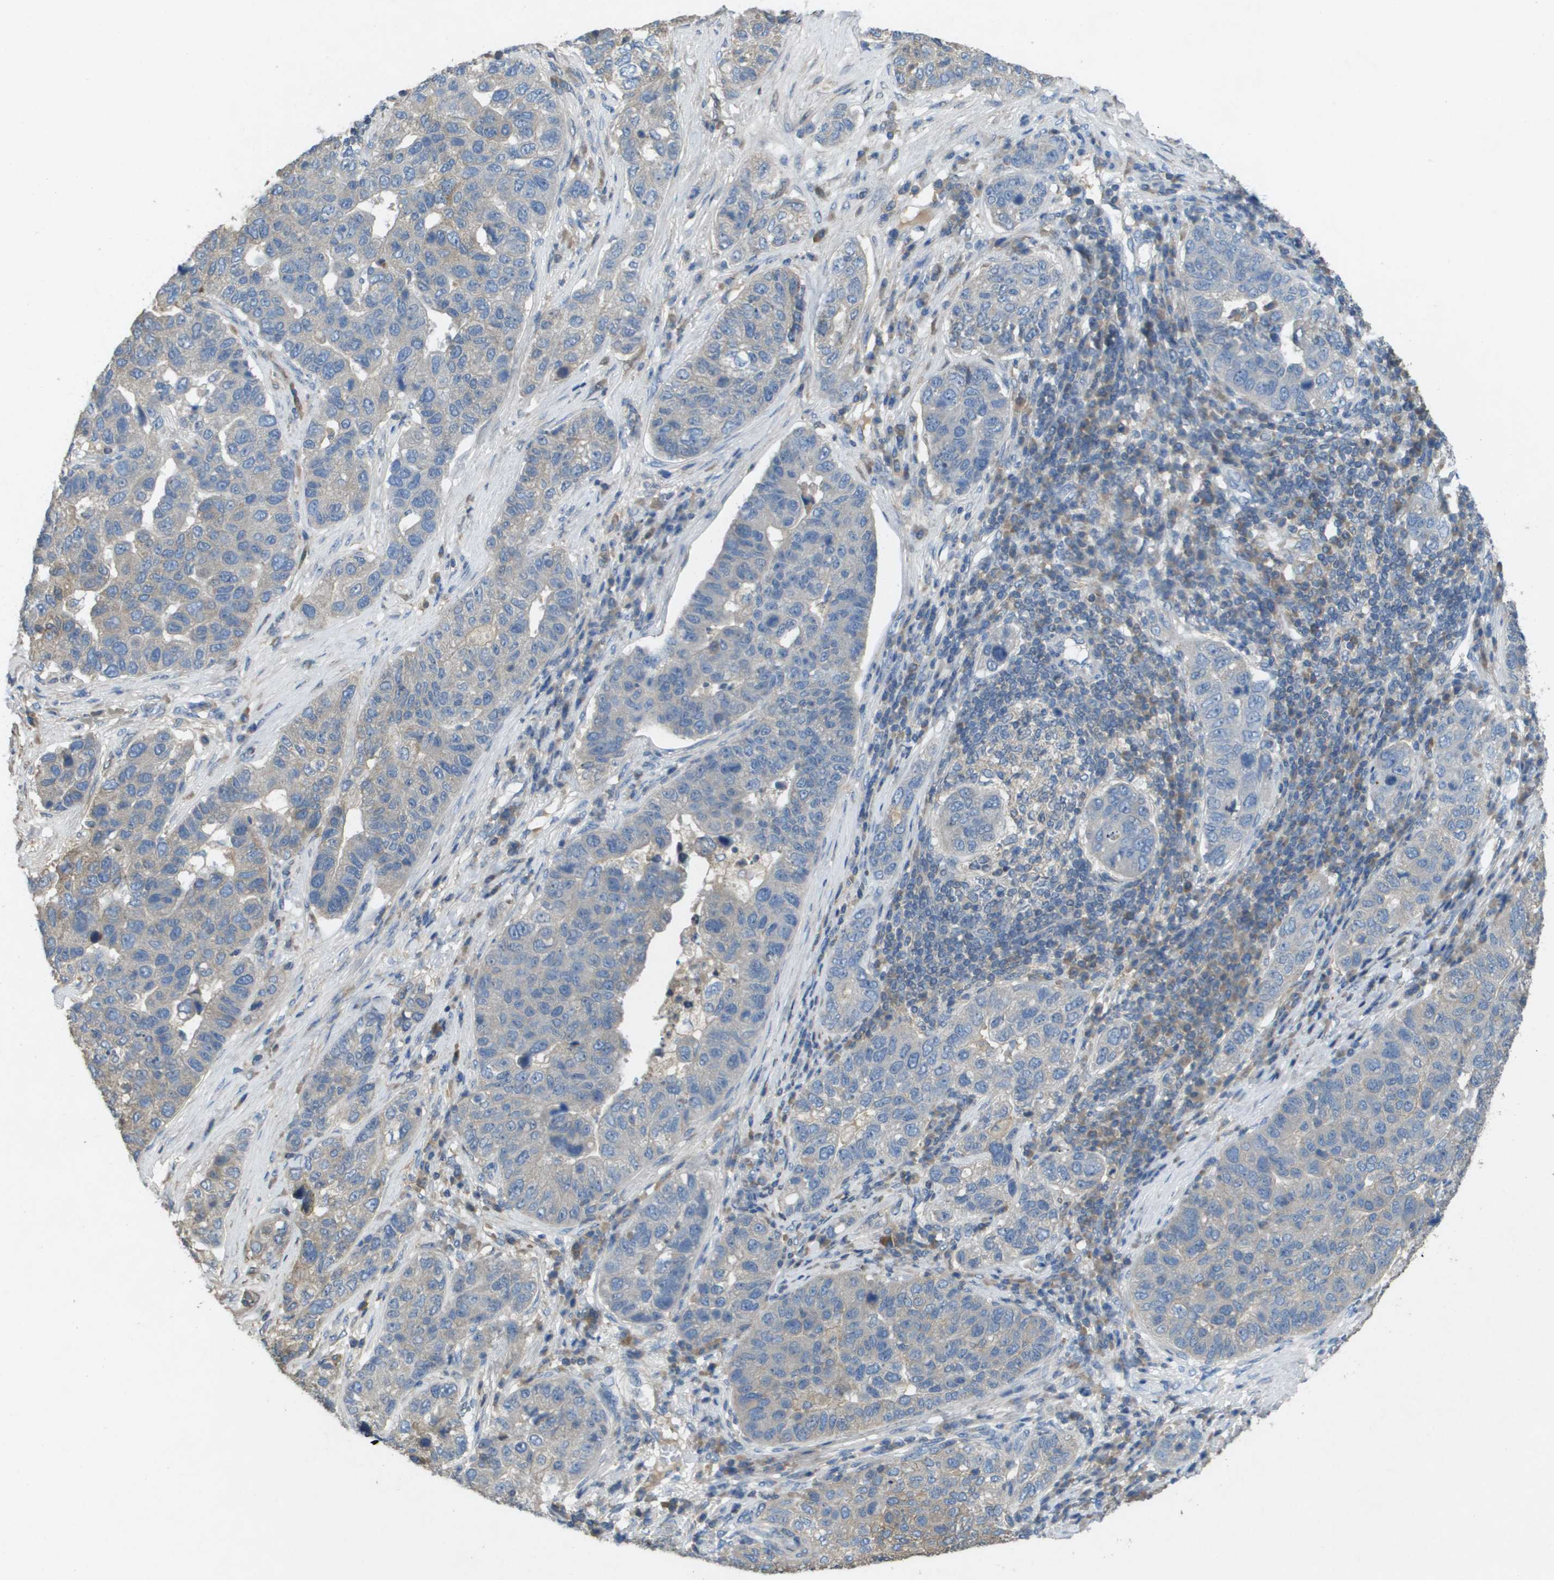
{"staining": {"intensity": "negative", "quantity": "none", "location": "none"}, "tissue": "pancreatic cancer", "cell_type": "Tumor cells", "image_type": "cancer", "snomed": [{"axis": "morphology", "description": "Adenocarcinoma, NOS"}, {"axis": "topography", "description": "Pancreas"}], "caption": "Photomicrograph shows no protein staining in tumor cells of pancreatic adenocarcinoma tissue. Nuclei are stained in blue.", "gene": "CLCA4", "patient": {"sex": "female", "age": 61}}